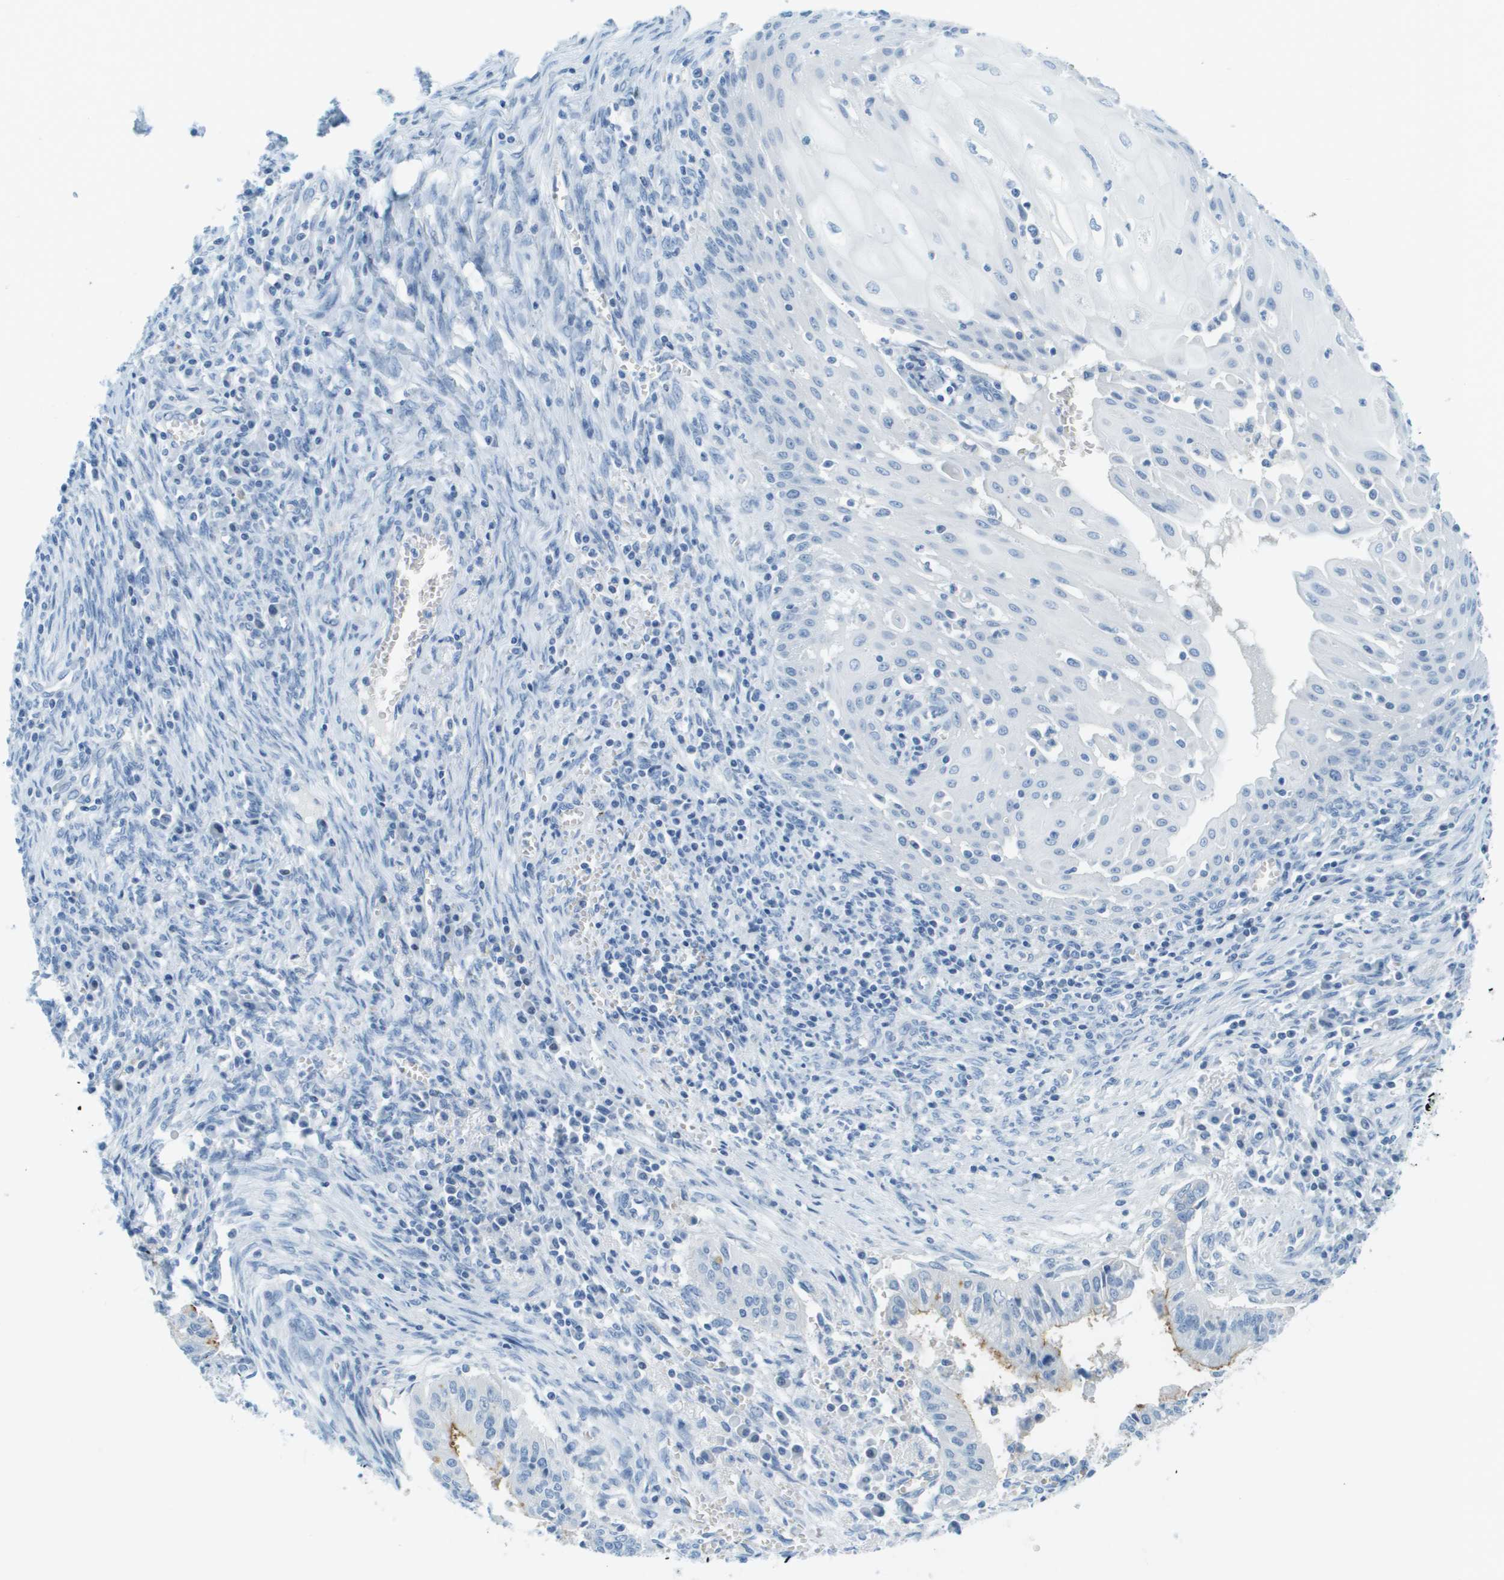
{"staining": {"intensity": "moderate", "quantity": "<25%", "location": "cytoplasmic/membranous"}, "tissue": "cervical cancer", "cell_type": "Tumor cells", "image_type": "cancer", "snomed": [{"axis": "morphology", "description": "Adenocarcinoma, NOS"}, {"axis": "topography", "description": "Cervix"}], "caption": "Tumor cells reveal low levels of moderate cytoplasmic/membranous staining in approximately <25% of cells in adenocarcinoma (cervical). The staining was performed using DAB, with brown indicating positive protein expression. Nuclei are stained blue with hematoxylin.", "gene": "CDHR2", "patient": {"sex": "female", "age": 44}}